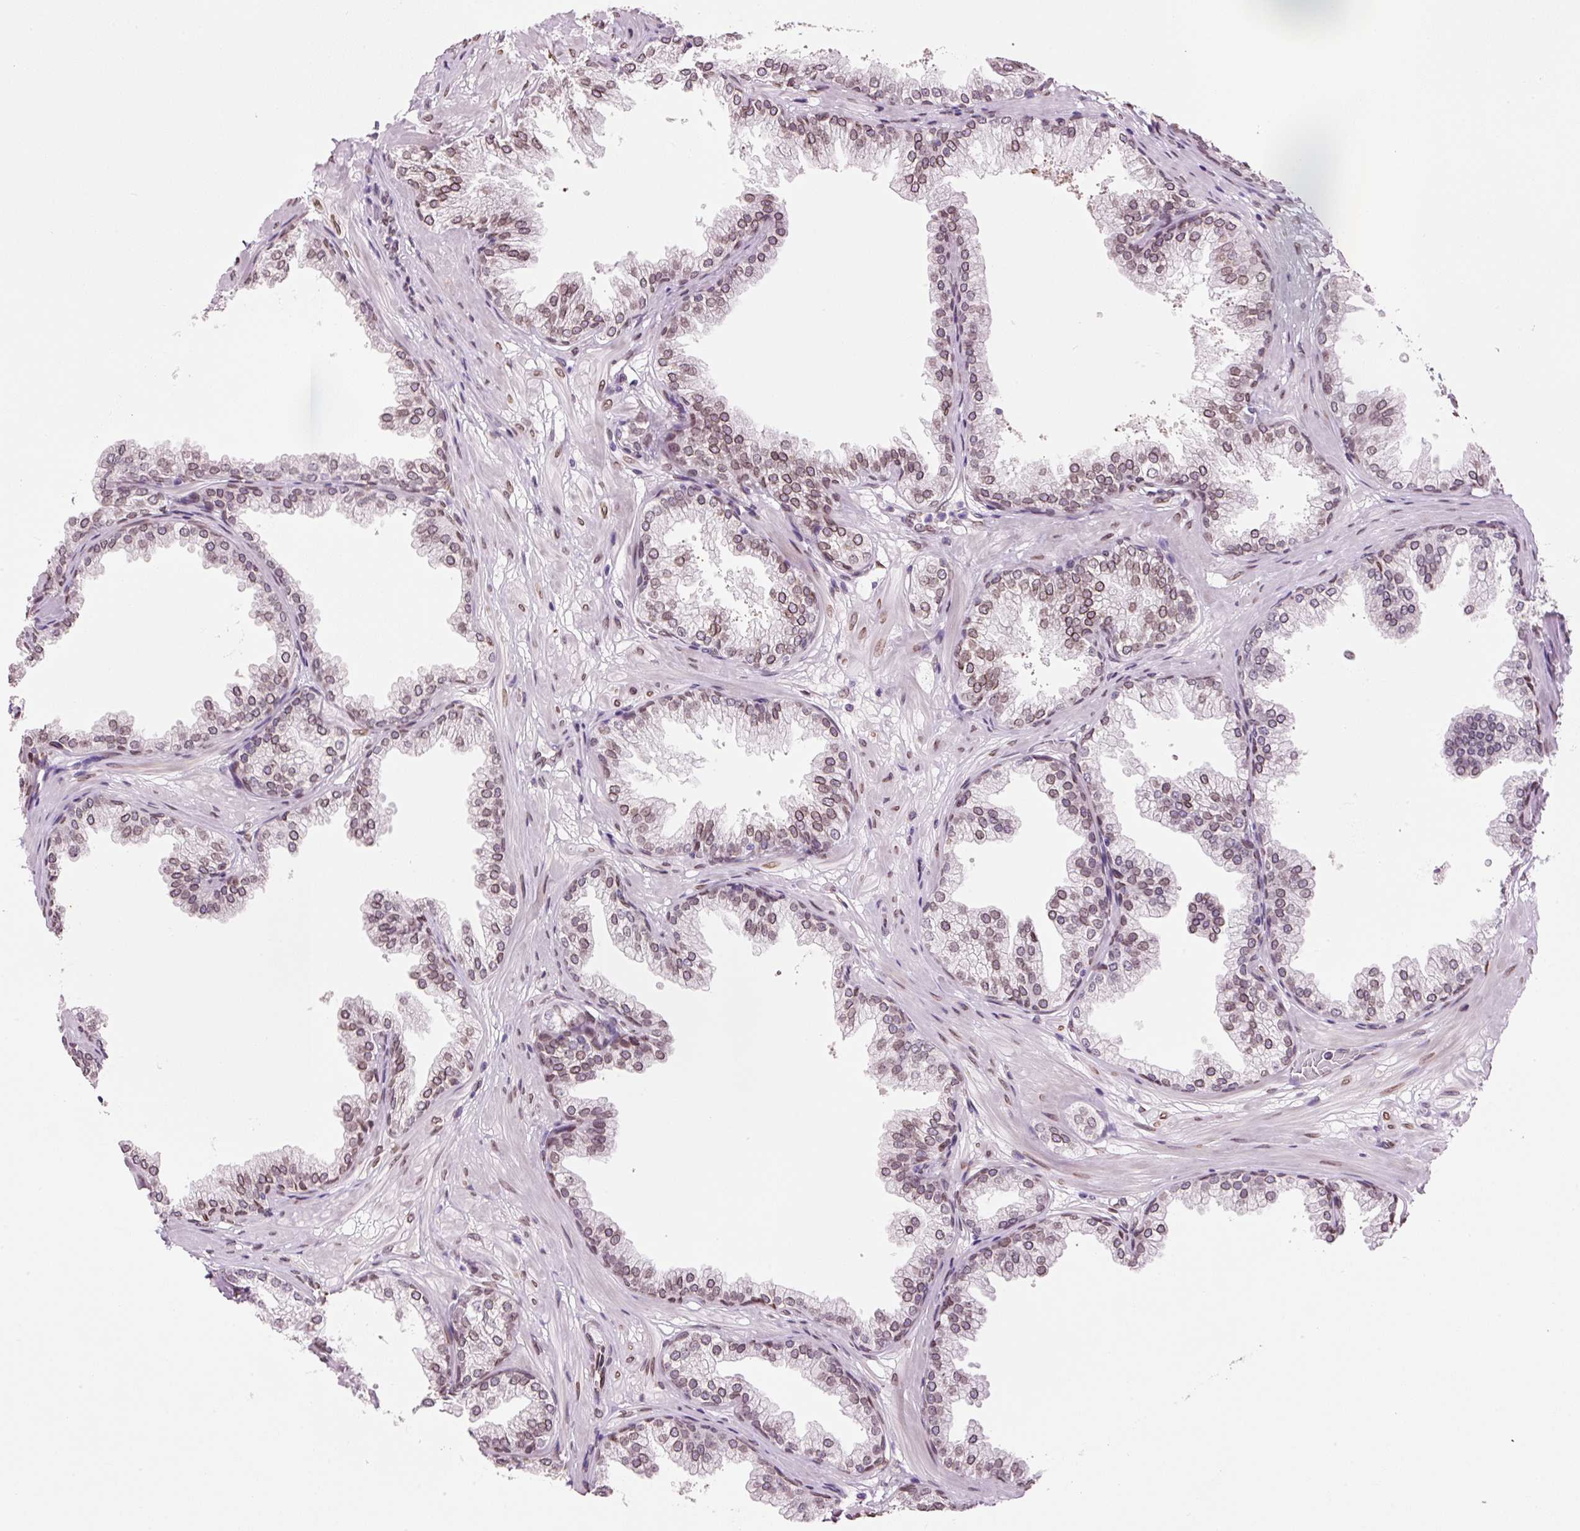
{"staining": {"intensity": "moderate", "quantity": ">75%", "location": "cytoplasmic/membranous,nuclear"}, "tissue": "prostate", "cell_type": "Glandular cells", "image_type": "normal", "snomed": [{"axis": "morphology", "description": "Normal tissue, NOS"}, {"axis": "topography", "description": "Prostate"}], "caption": "Immunohistochemical staining of unremarkable prostate exhibits medium levels of moderate cytoplasmic/membranous,nuclear expression in approximately >75% of glandular cells. (Stains: DAB (3,3'-diaminobenzidine) in brown, nuclei in blue, Microscopy: brightfield microscopy at high magnification).", "gene": "ZNF224", "patient": {"sex": "male", "age": 37}}